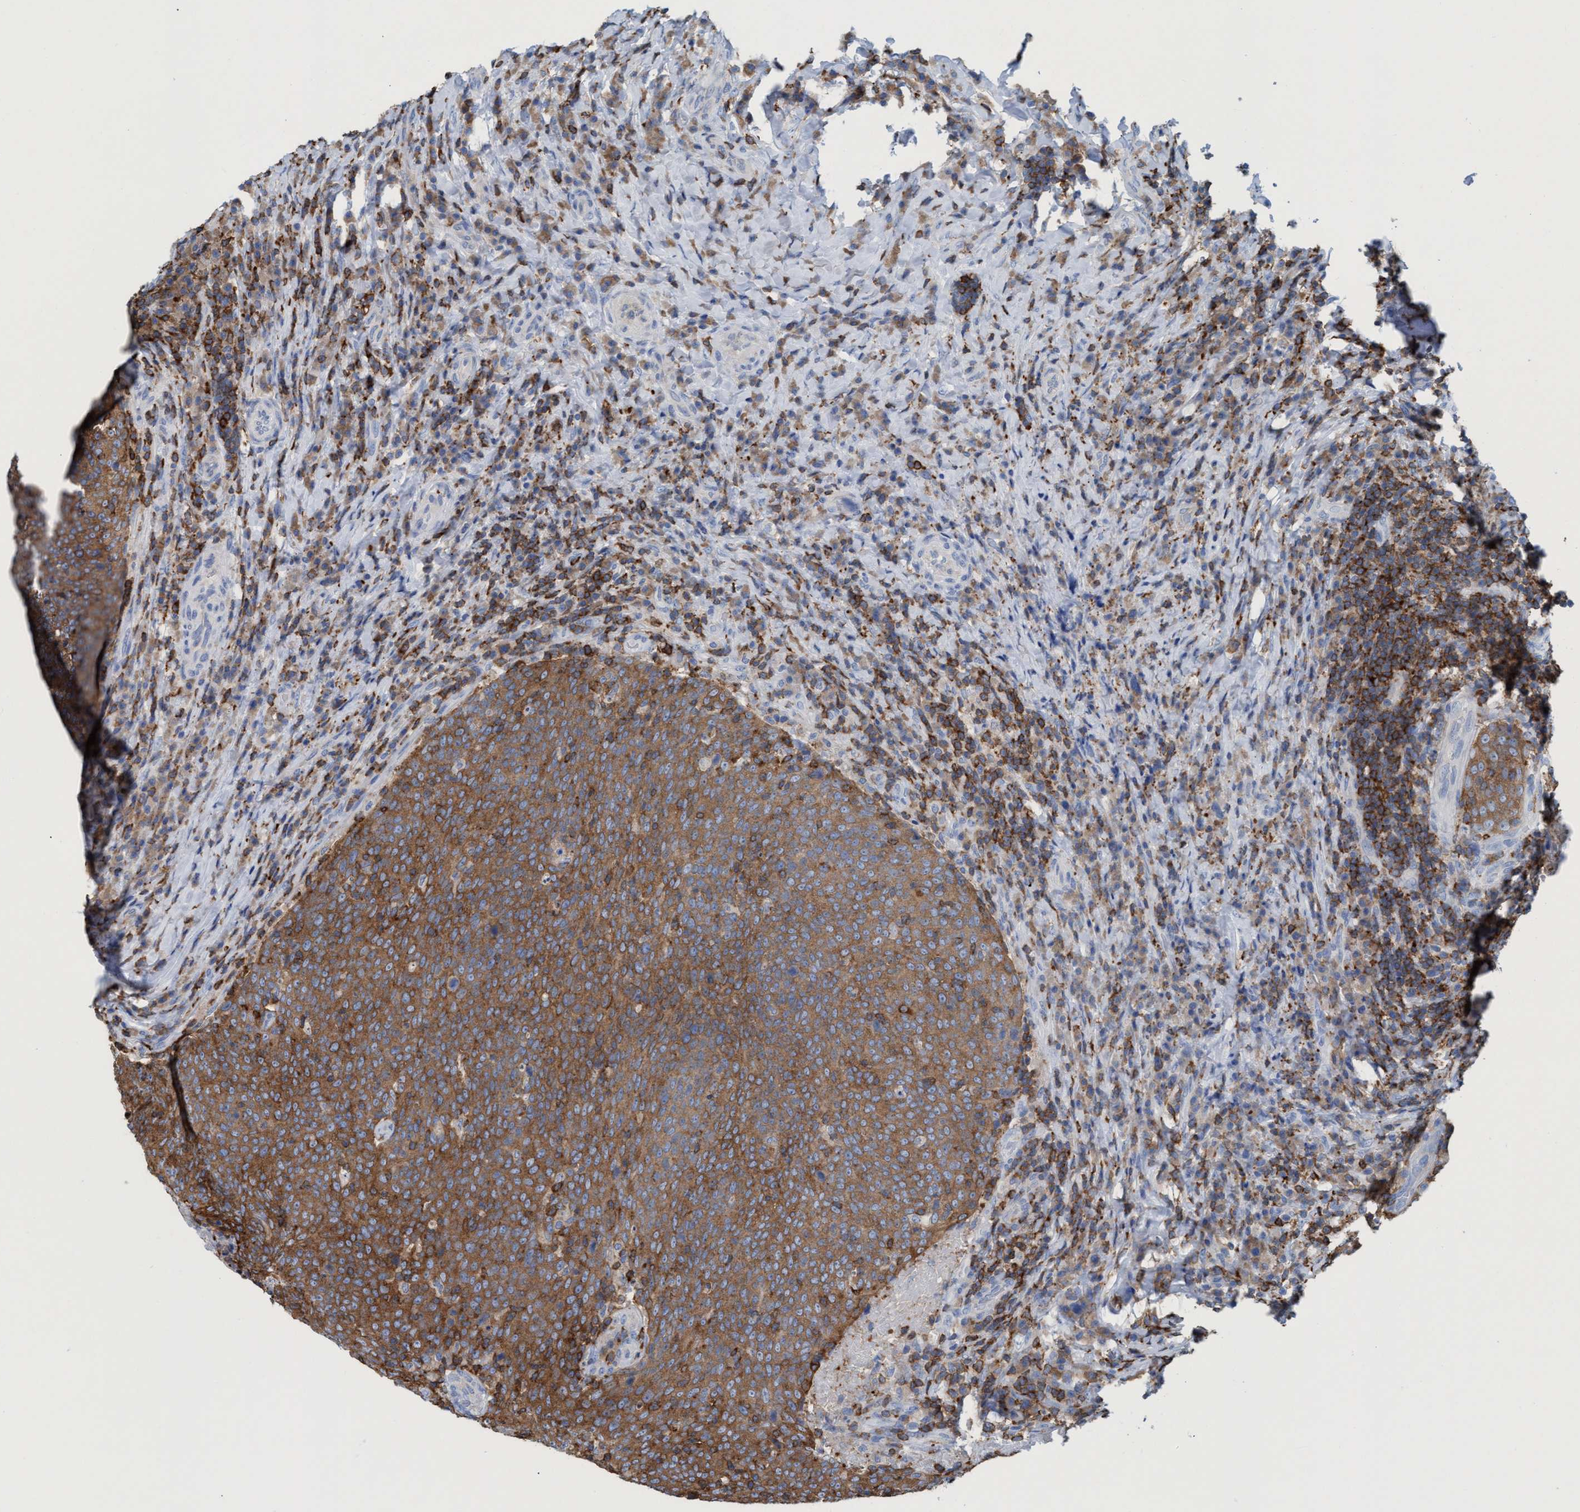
{"staining": {"intensity": "moderate", "quantity": ">75%", "location": "cytoplasmic/membranous"}, "tissue": "head and neck cancer", "cell_type": "Tumor cells", "image_type": "cancer", "snomed": [{"axis": "morphology", "description": "Squamous cell carcinoma, NOS"}, {"axis": "morphology", "description": "Squamous cell carcinoma, metastatic, NOS"}, {"axis": "topography", "description": "Lymph node"}, {"axis": "topography", "description": "Head-Neck"}], "caption": "DAB (3,3'-diaminobenzidine) immunohistochemical staining of head and neck cancer displays moderate cytoplasmic/membranous protein expression in about >75% of tumor cells.", "gene": "EZR", "patient": {"sex": "male", "age": 62}}